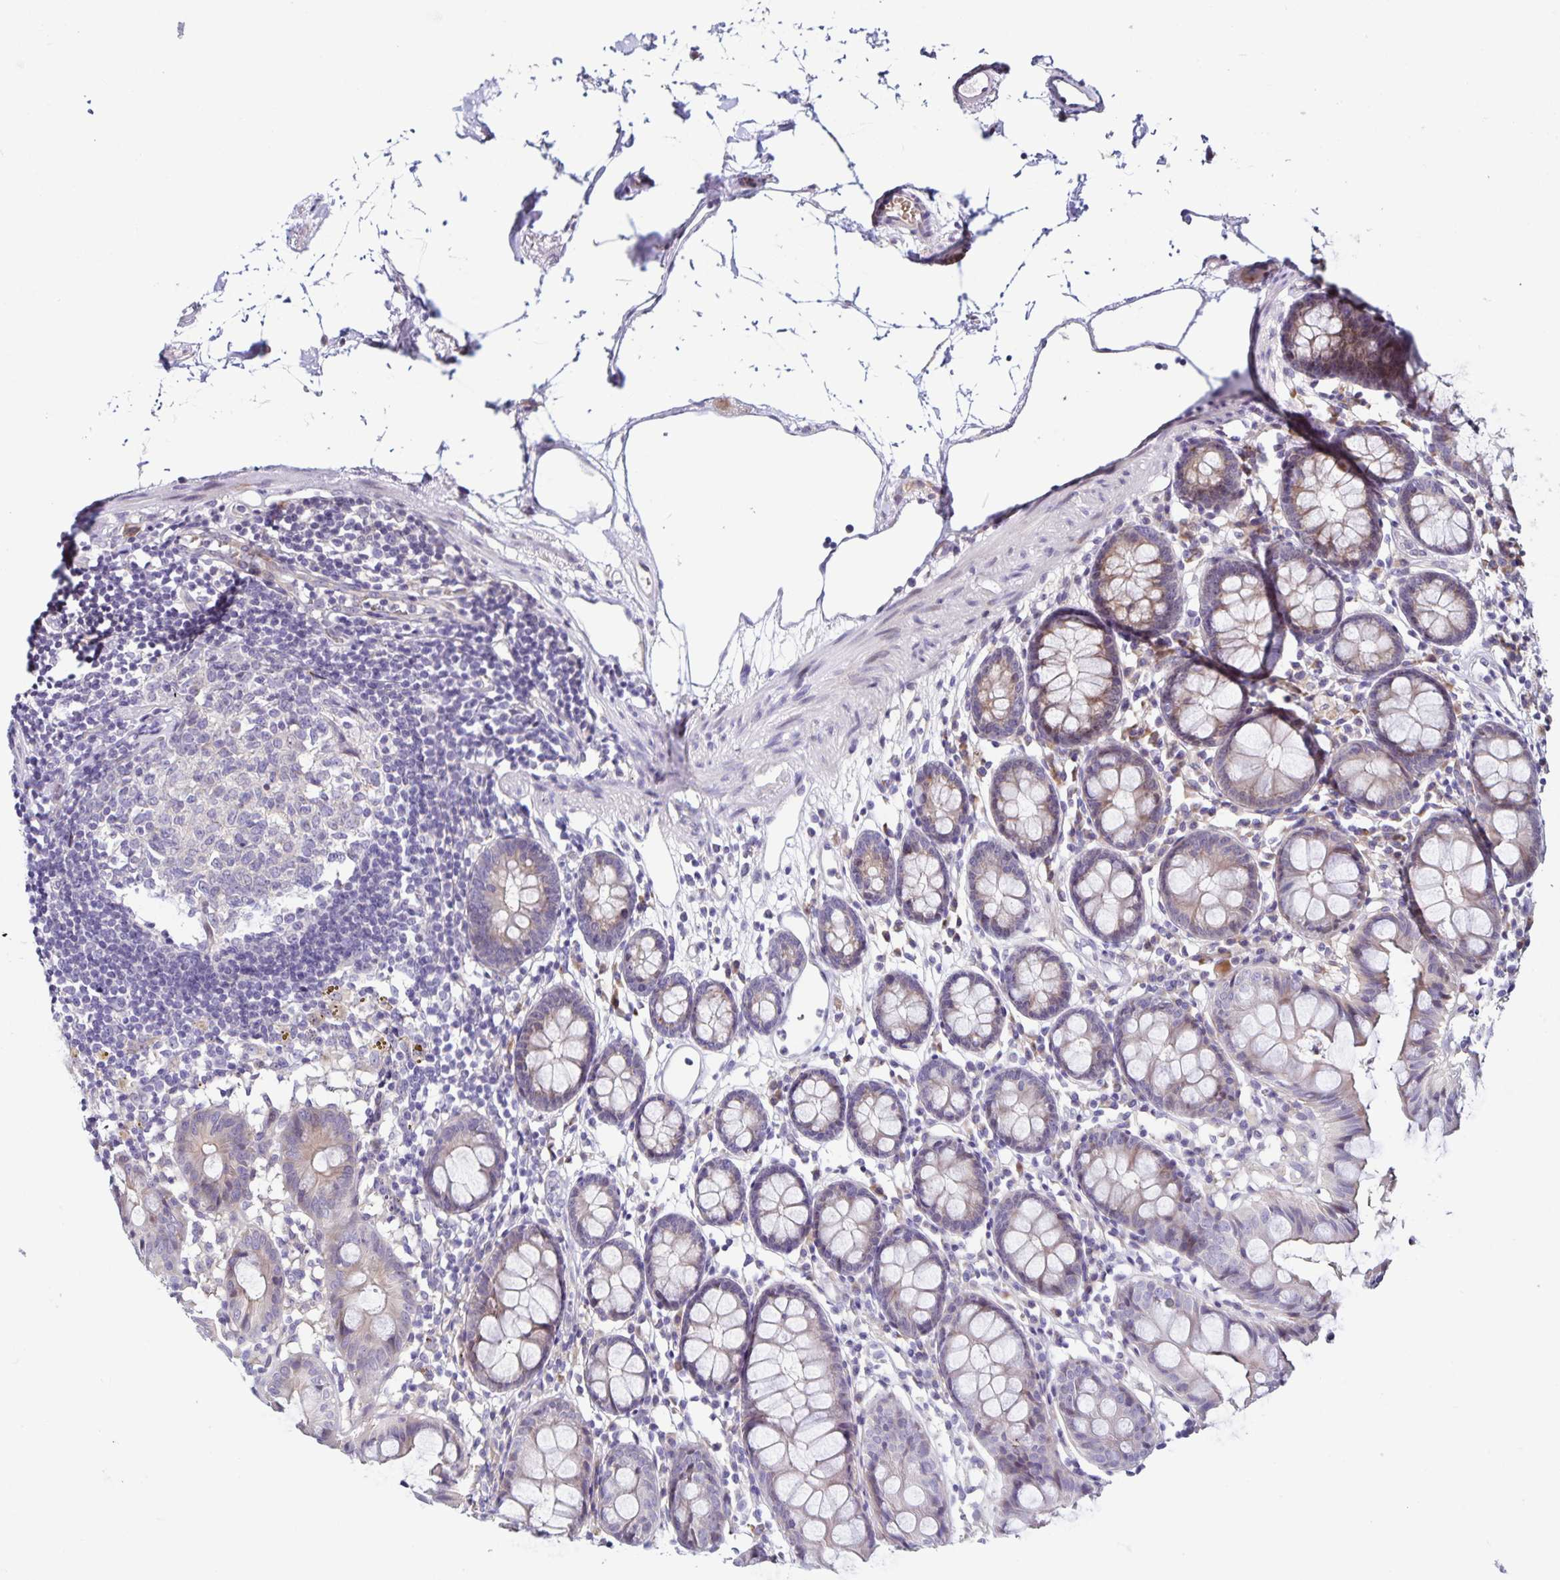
{"staining": {"intensity": "negative", "quantity": "none", "location": "none"}, "tissue": "colon", "cell_type": "Endothelial cells", "image_type": "normal", "snomed": [{"axis": "morphology", "description": "Normal tissue, NOS"}, {"axis": "topography", "description": "Colon"}], "caption": "Unremarkable colon was stained to show a protein in brown. There is no significant positivity in endothelial cells.", "gene": "RNFT2", "patient": {"sex": "female", "age": 84}}